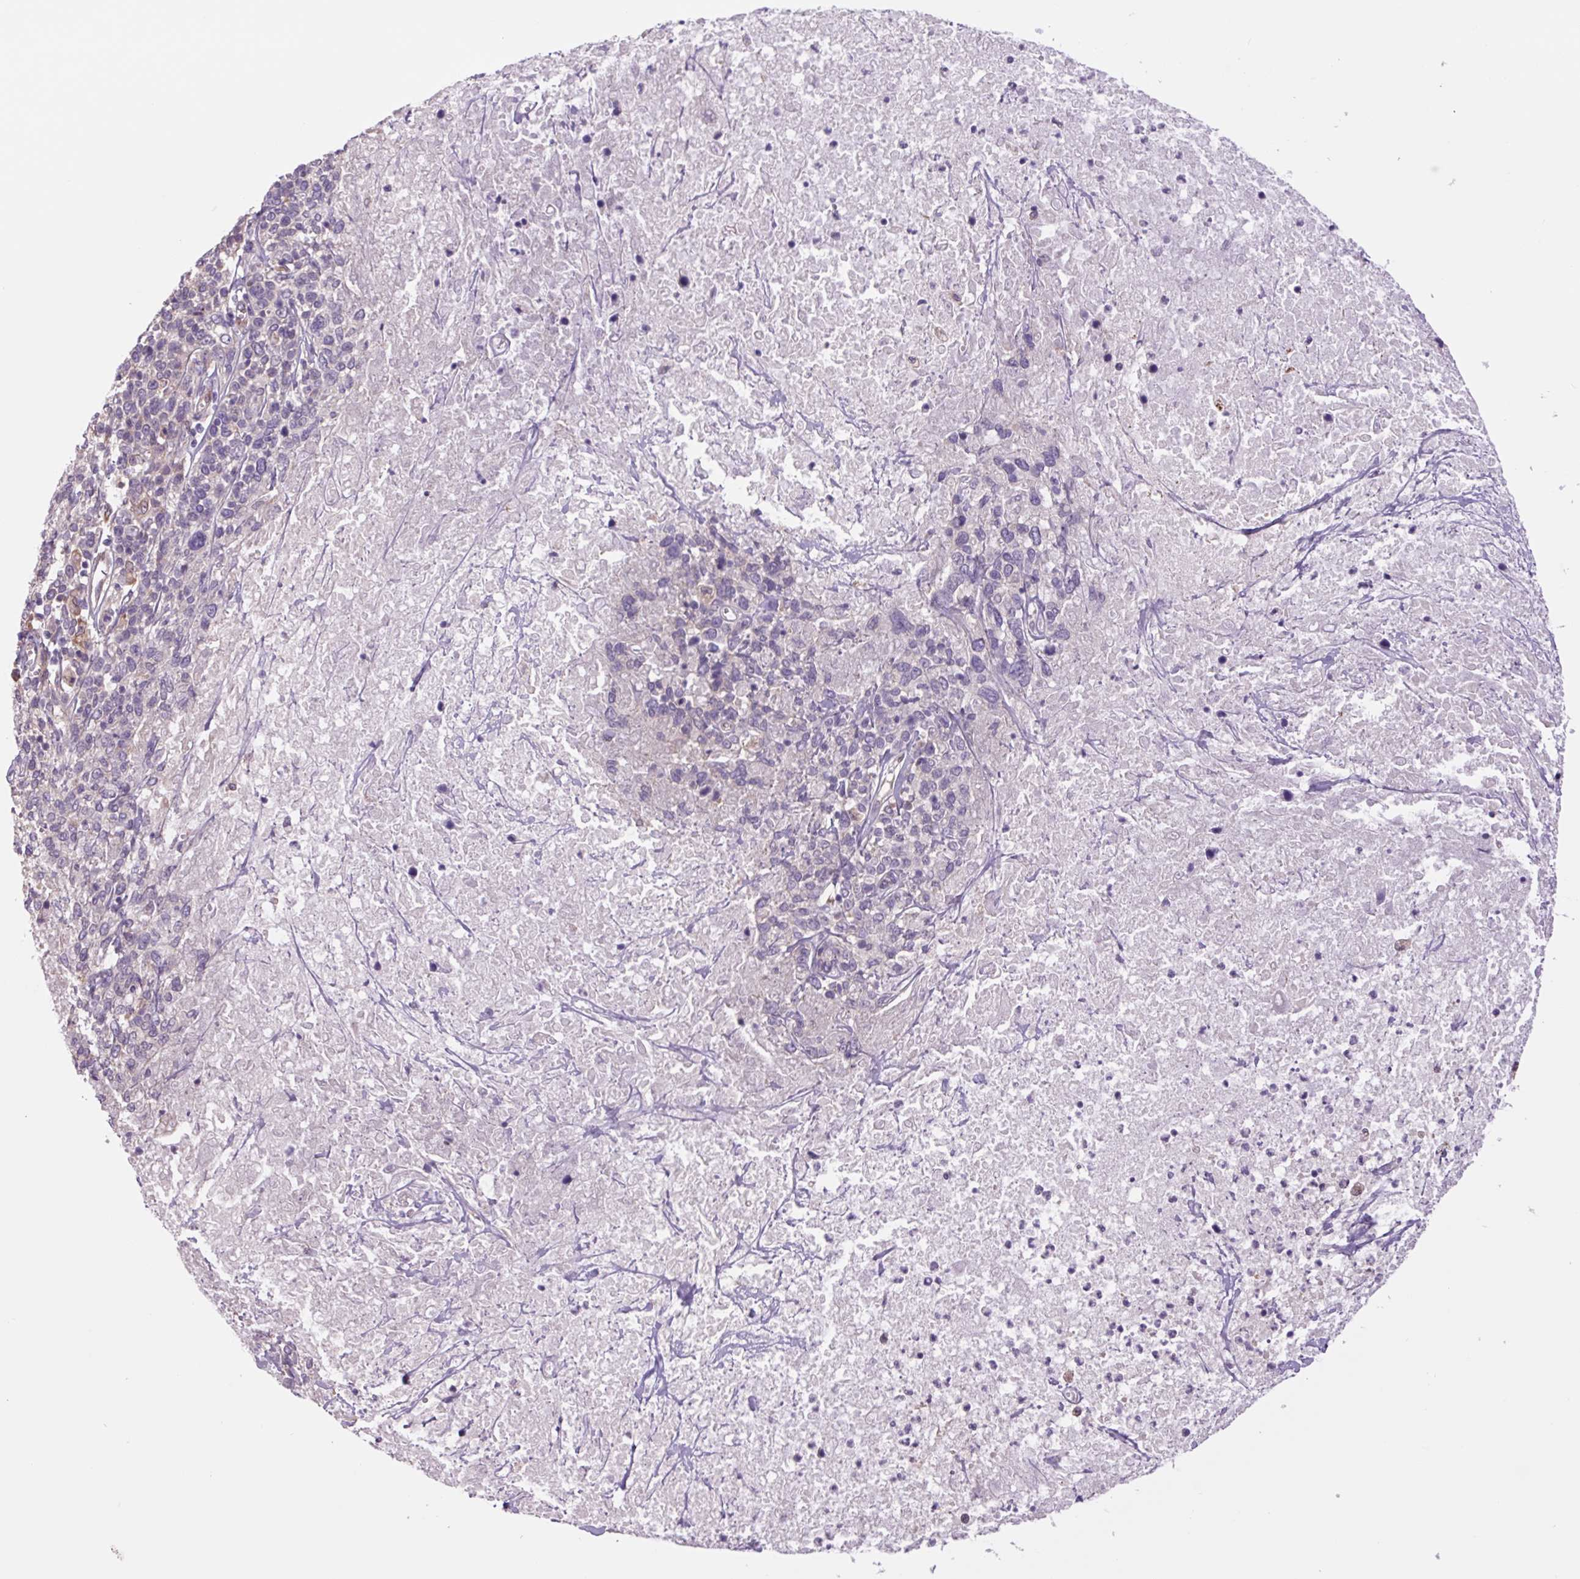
{"staining": {"intensity": "negative", "quantity": "none", "location": "none"}, "tissue": "cervical cancer", "cell_type": "Tumor cells", "image_type": "cancer", "snomed": [{"axis": "morphology", "description": "Squamous cell carcinoma, NOS"}, {"axis": "topography", "description": "Cervix"}], "caption": "A photomicrograph of human squamous cell carcinoma (cervical) is negative for staining in tumor cells. (DAB IHC visualized using brightfield microscopy, high magnification).", "gene": "PLA2G4A", "patient": {"sex": "female", "age": 46}}